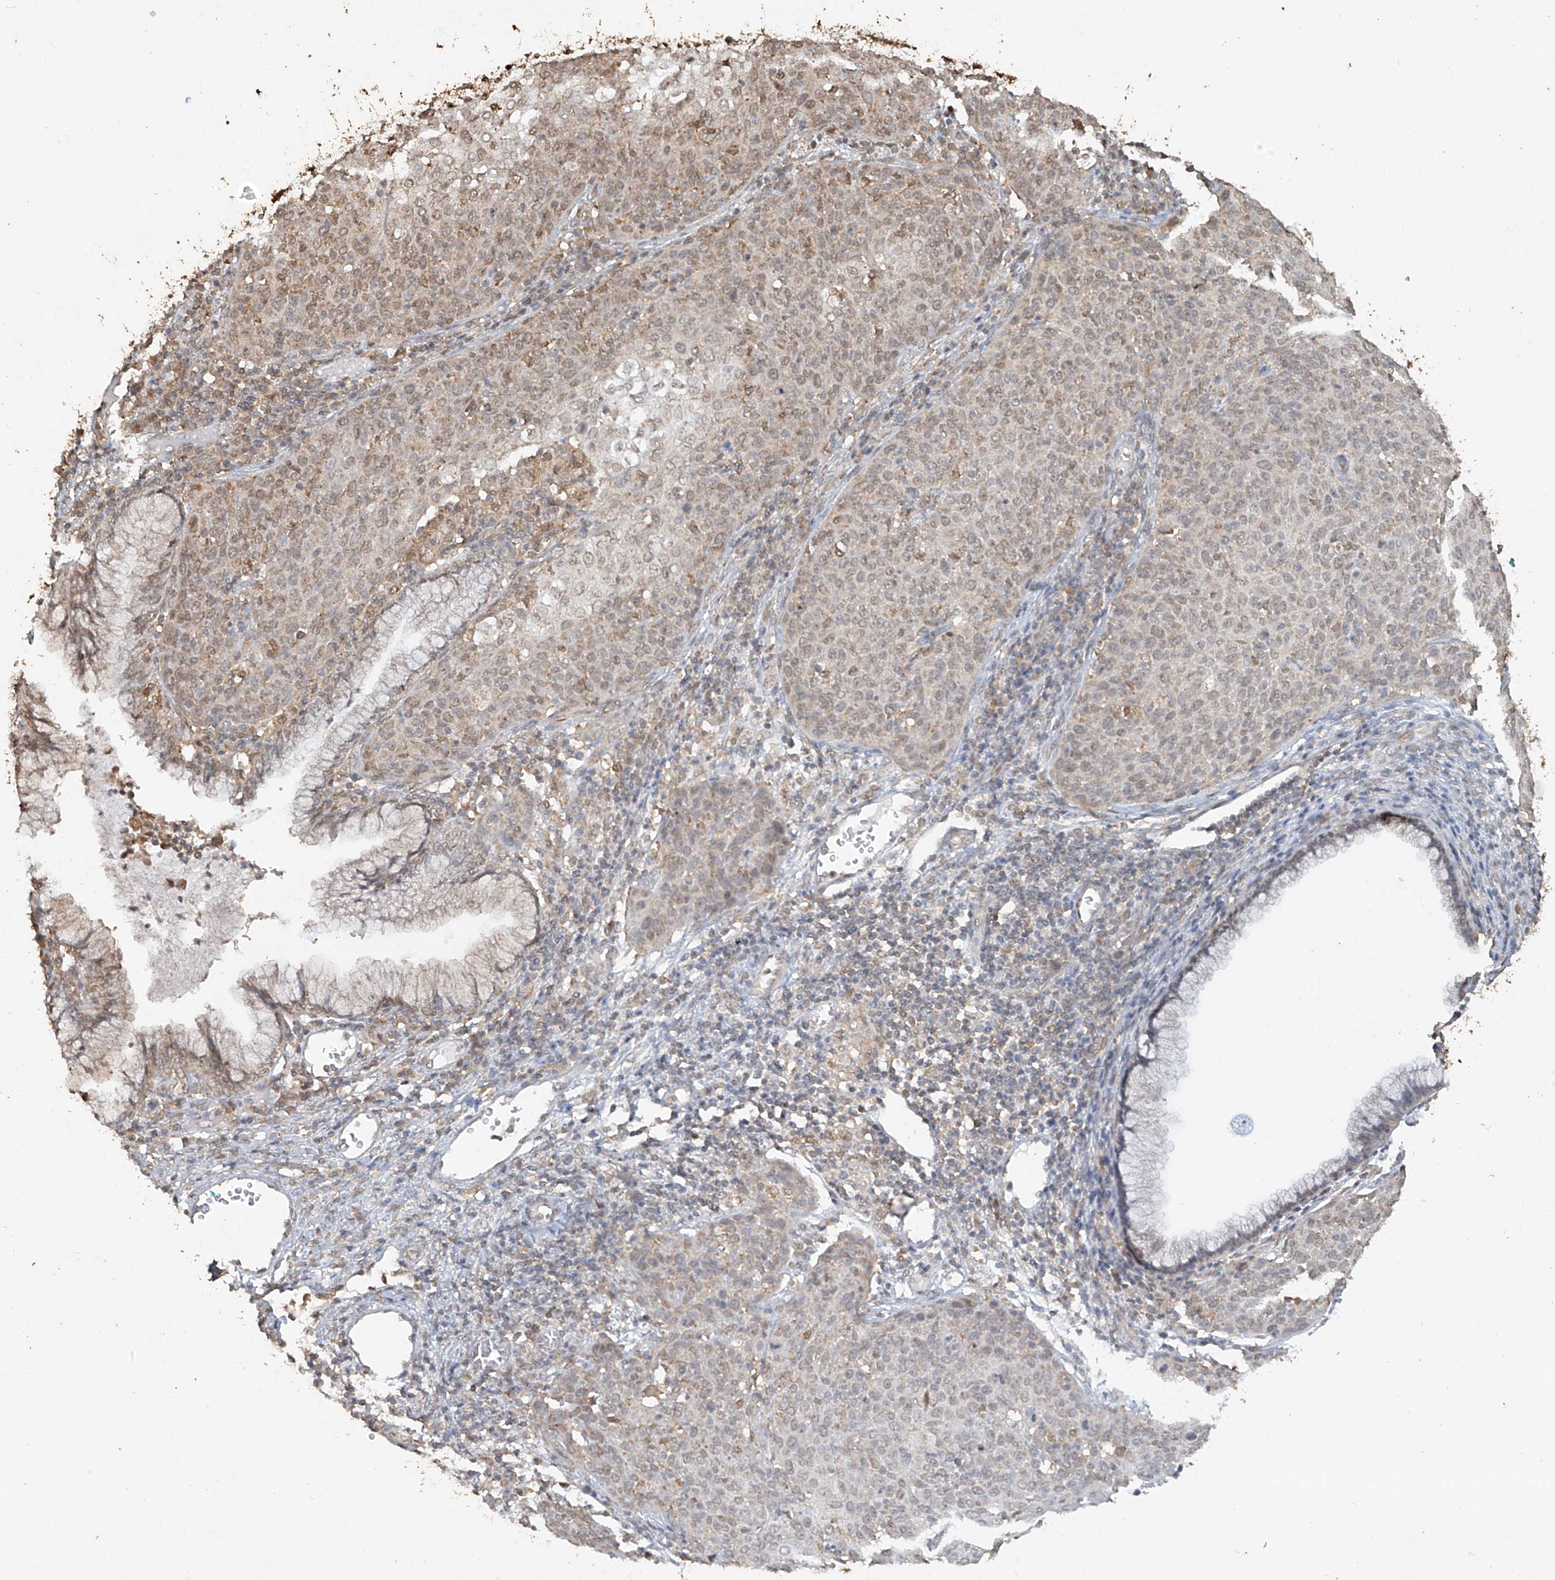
{"staining": {"intensity": "weak", "quantity": "25%-75%", "location": "cytoplasmic/membranous,nuclear"}, "tissue": "cervical cancer", "cell_type": "Tumor cells", "image_type": "cancer", "snomed": [{"axis": "morphology", "description": "Squamous cell carcinoma, NOS"}, {"axis": "topography", "description": "Cervix"}], "caption": "The micrograph reveals staining of cervical squamous cell carcinoma, revealing weak cytoplasmic/membranous and nuclear protein expression (brown color) within tumor cells. The protein of interest is stained brown, and the nuclei are stained in blue (DAB IHC with brightfield microscopy, high magnification).", "gene": "TIGAR", "patient": {"sex": "female", "age": 38}}